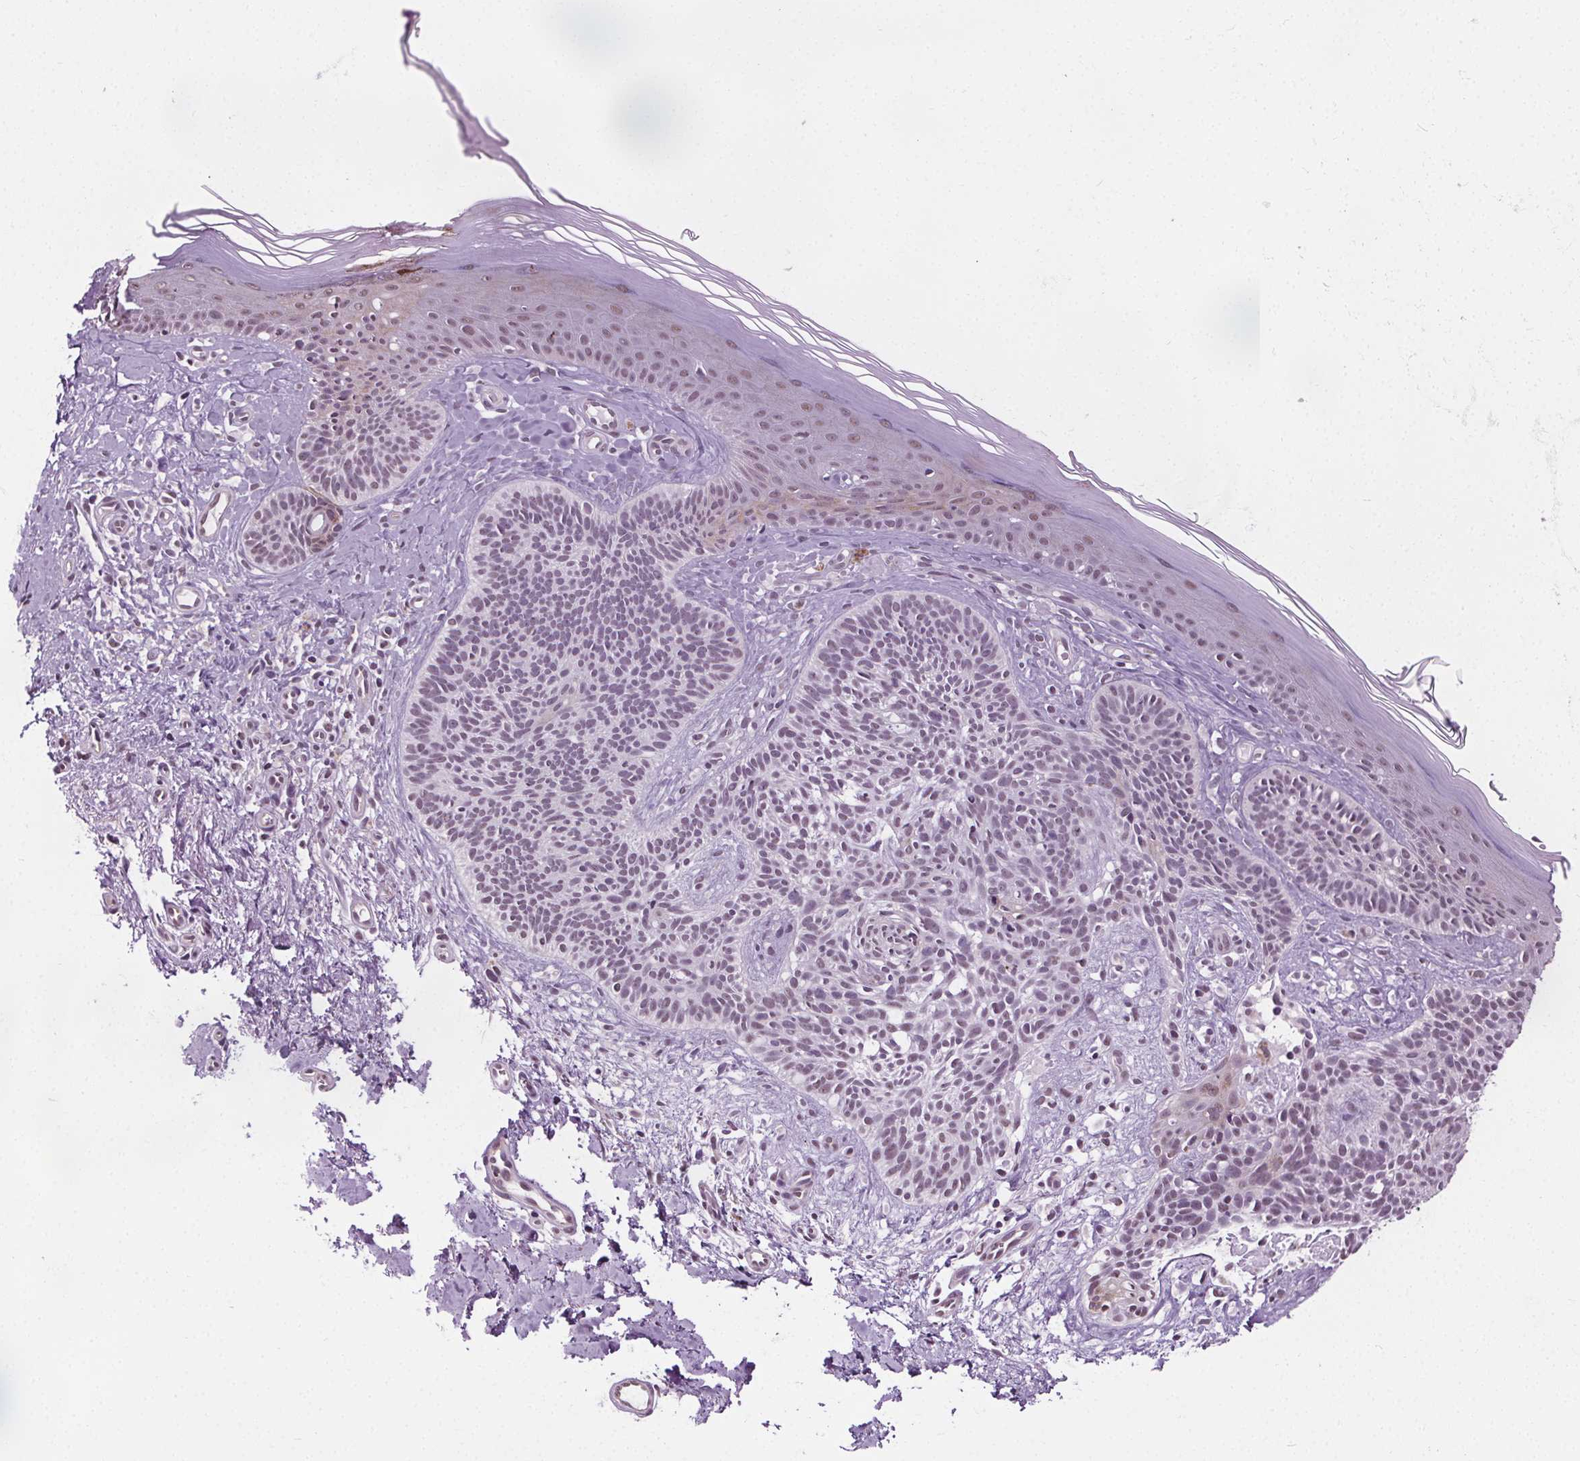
{"staining": {"intensity": "negative", "quantity": "none", "location": "none"}, "tissue": "skin cancer", "cell_type": "Tumor cells", "image_type": "cancer", "snomed": [{"axis": "morphology", "description": "Basal cell carcinoma"}, {"axis": "topography", "description": "Skin"}], "caption": "There is no significant staining in tumor cells of skin basal cell carcinoma. (DAB immunohistochemistry (IHC) visualized using brightfield microscopy, high magnification).", "gene": "CEBPA", "patient": {"sex": "male", "age": 79}}